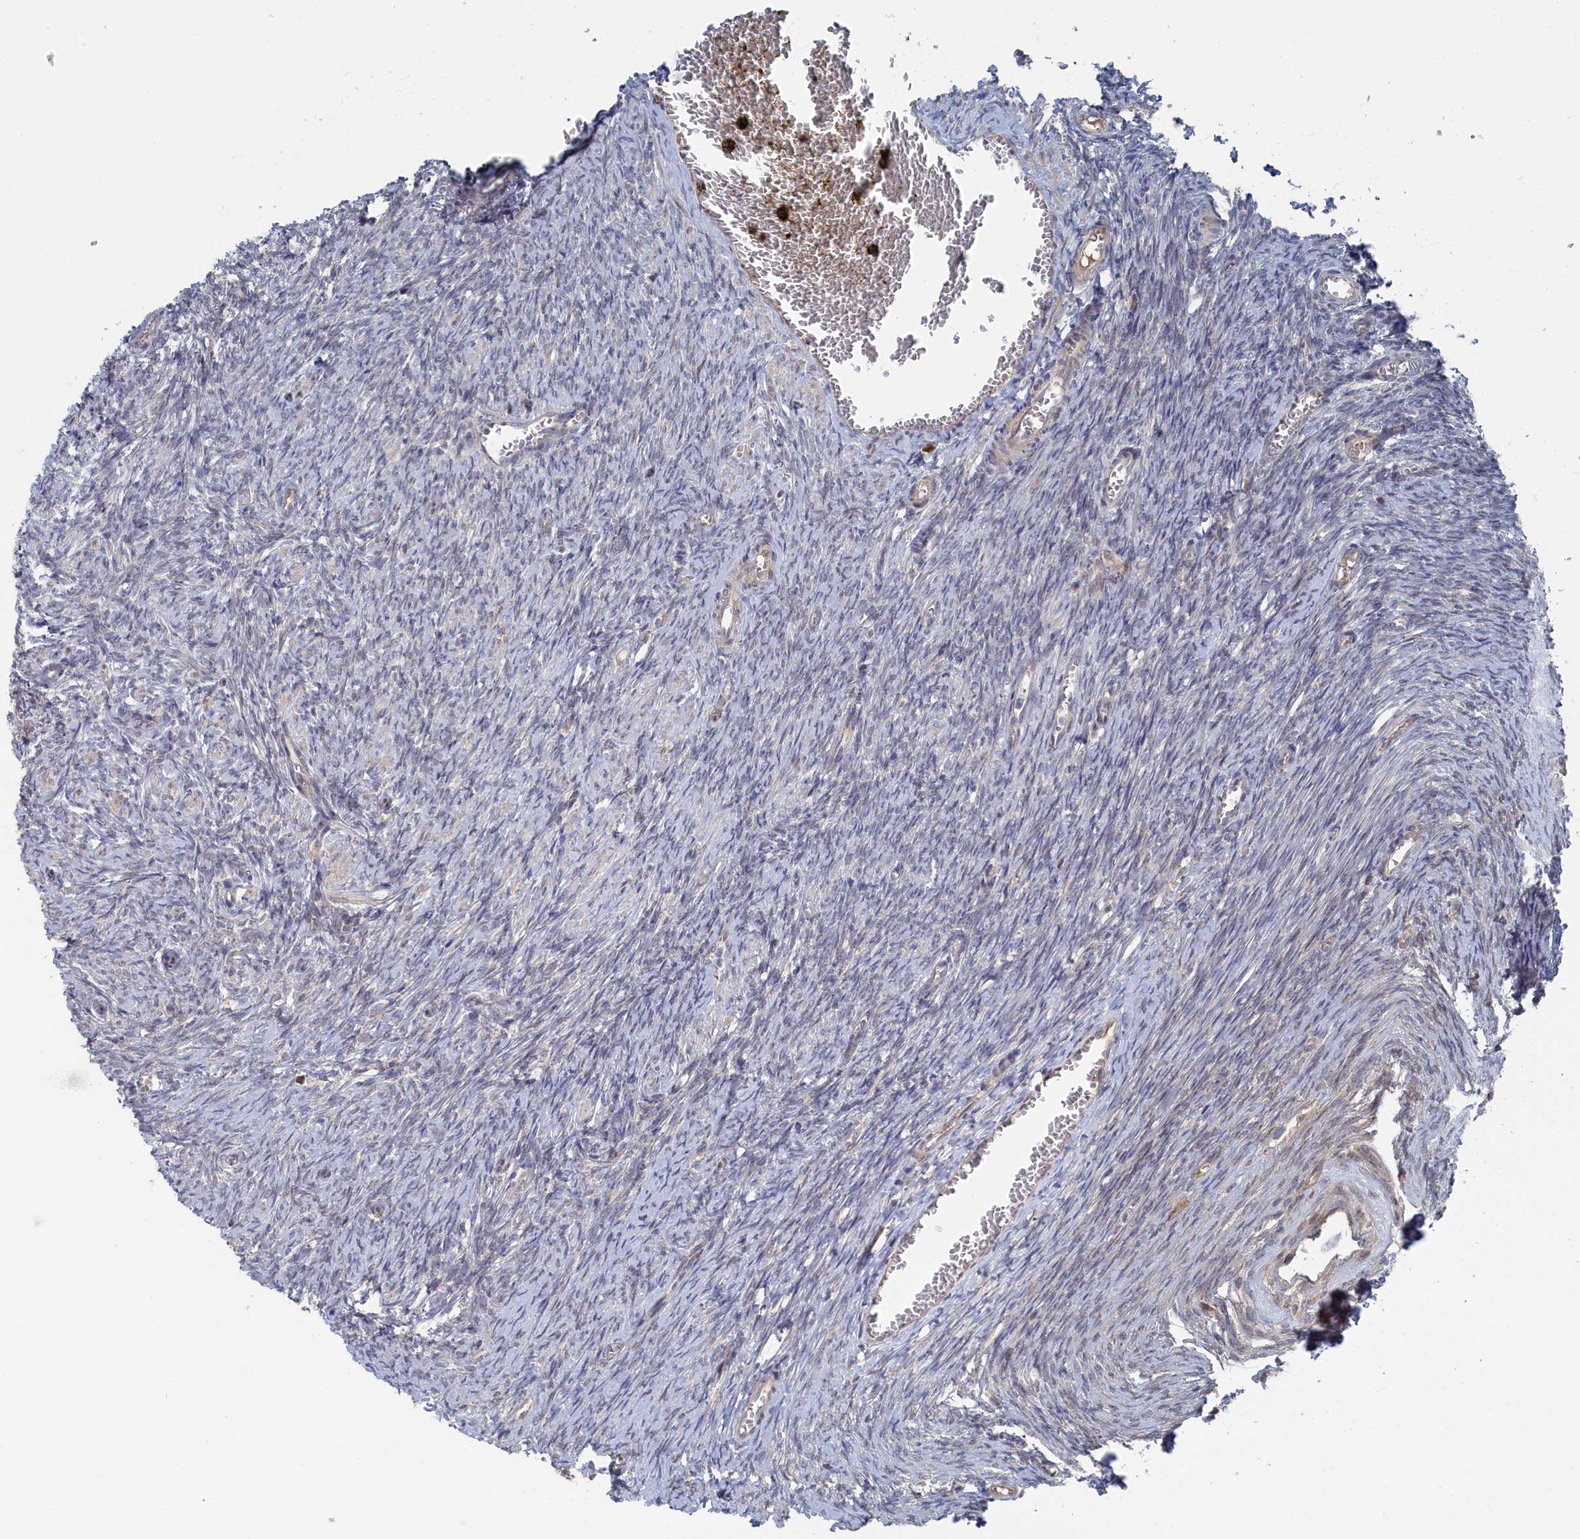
{"staining": {"intensity": "negative", "quantity": "none", "location": "none"}, "tissue": "ovary", "cell_type": "Follicle cells", "image_type": "normal", "snomed": [{"axis": "morphology", "description": "Normal tissue, NOS"}, {"axis": "topography", "description": "Ovary"}], "caption": "Immunohistochemical staining of normal human ovary demonstrates no significant positivity in follicle cells.", "gene": "IRGQ", "patient": {"sex": "female", "age": 44}}